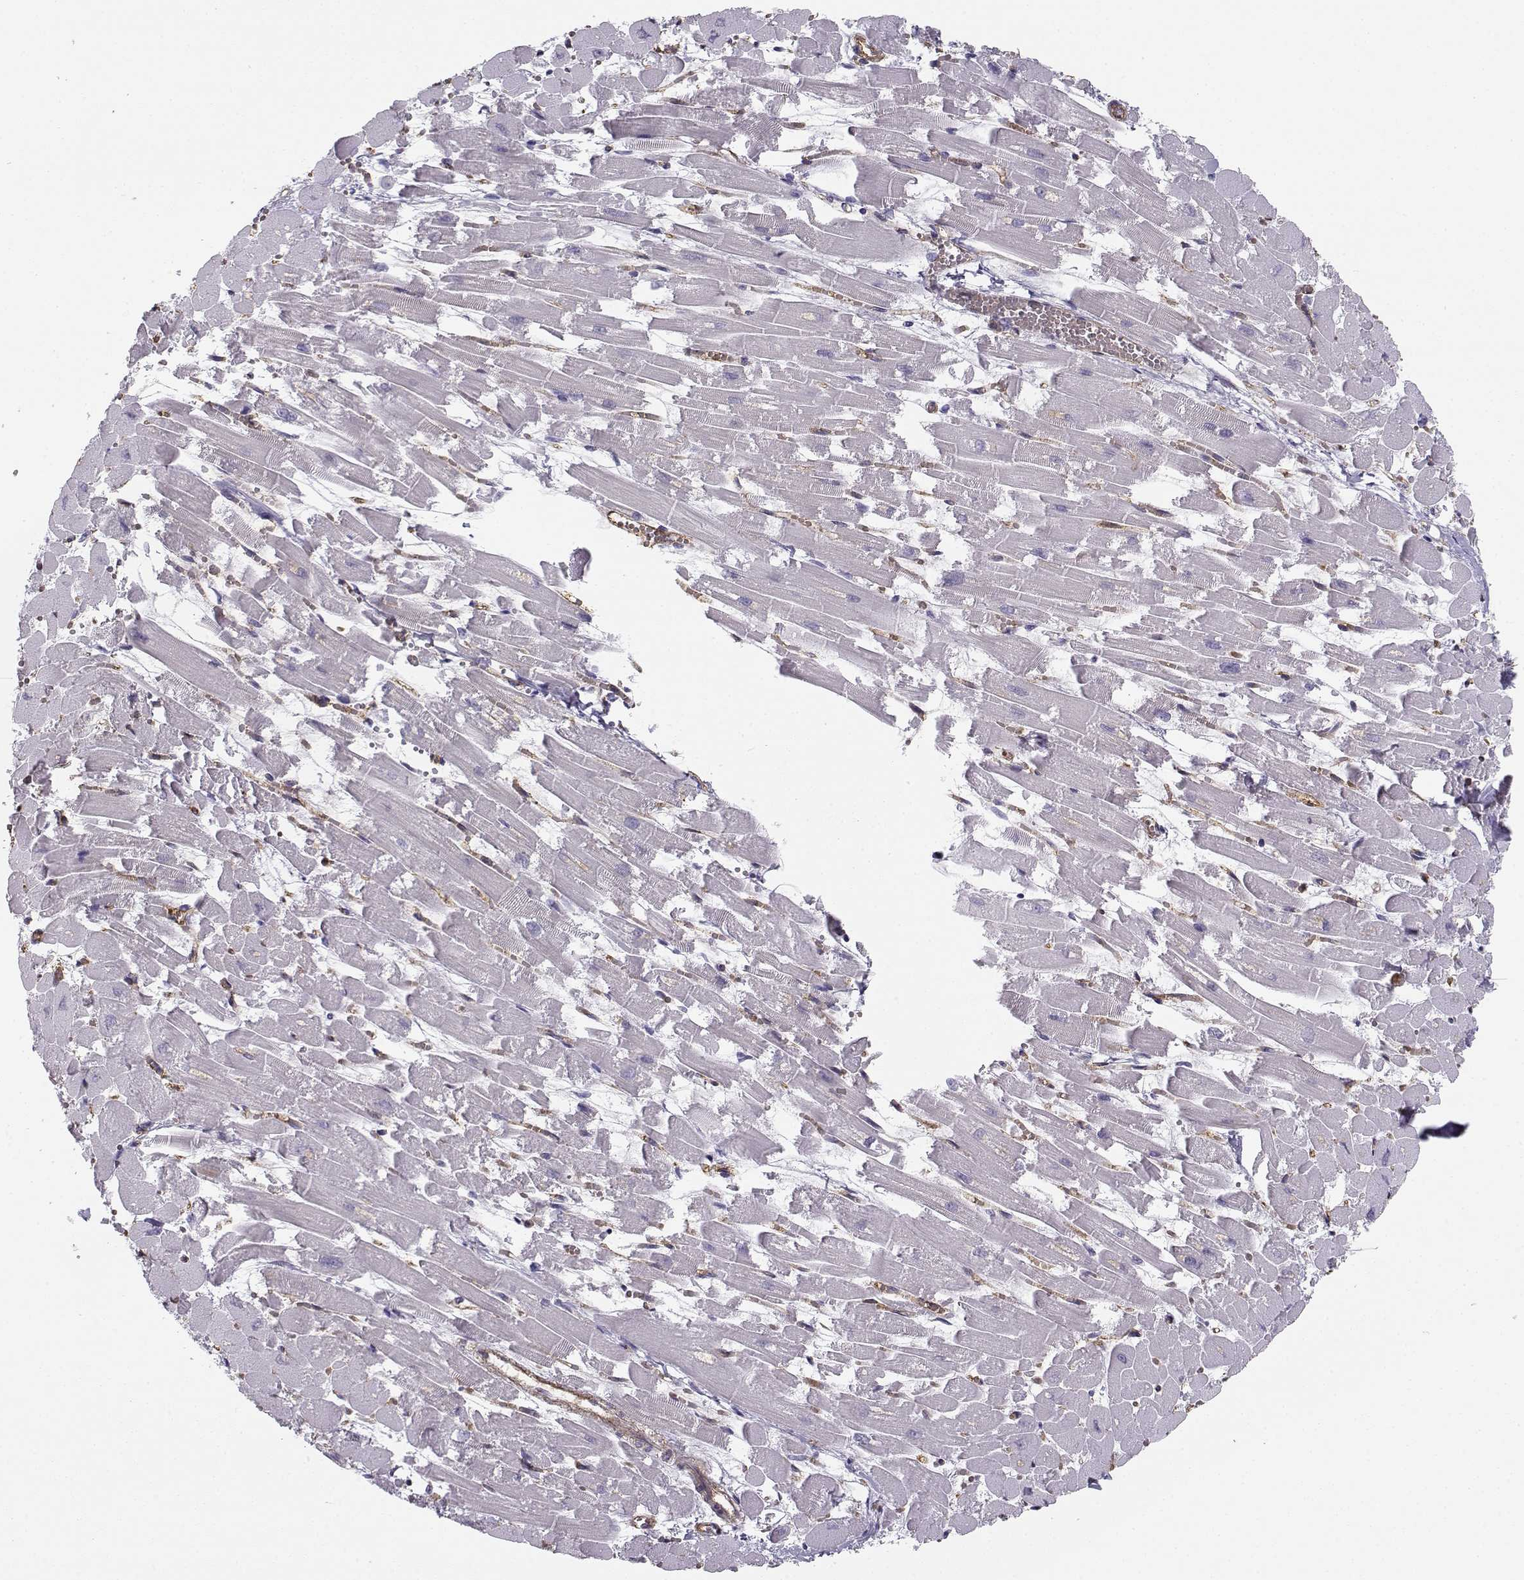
{"staining": {"intensity": "negative", "quantity": "none", "location": "none"}, "tissue": "heart muscle", "cell_type": "Cardiomyocytes", "image_type": "normal", "snomed": [{"axis": "morphology", "description": "Normal tissue, NOS"}, {"axis": "topography", "description": "Heart"}], "caption": "Immunohistochemical staining of benign heart muscle shows no significant staining in cardiomyocytes. Brightfield microscopy of immunohistochemistry stained with DAB (3,3'-diaminobenzidine) (brown) and hematoxylin (blue), captured at high magnification.", "gene": "MYO1A", "patient": {"sex": "female", "age": 52}}